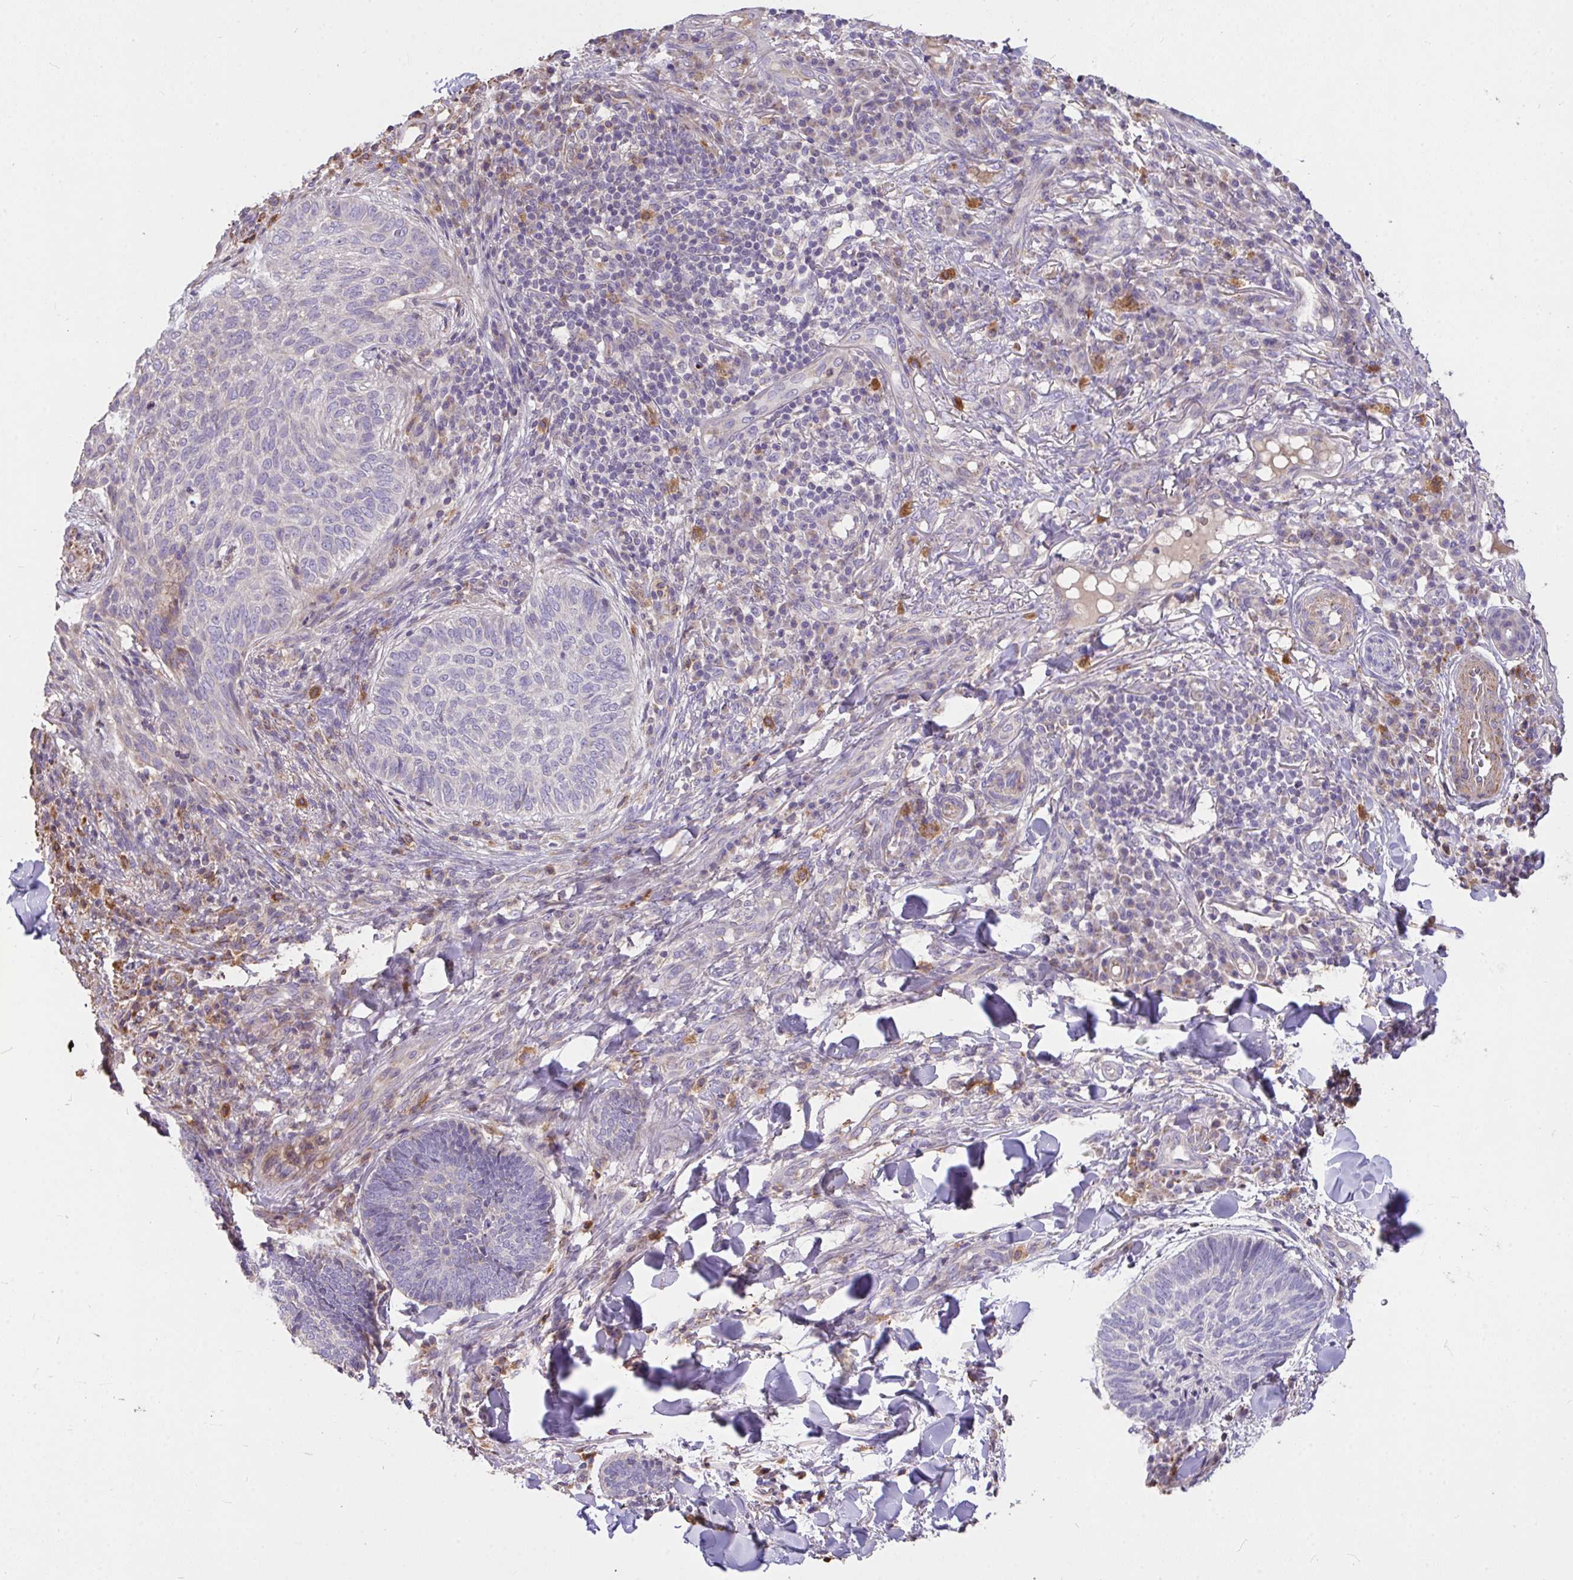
{"staining": {"intensity": "negative", "quantity": "none", "location": "none"}, "tissue": "skin cancer", "cell_type": "Tumor cells", "image_type": "cancer", "snomed": [{"axis": "morphology", "description": "Normal tissue, NOS"}, {"axis": "morphology", "description": "Basal cell carcinoma"}, {"axis": "topography", "description": "Skin"}], "caption": "Tumor cells show no significant protein staining in skin basal cell carcinoma.", "gene": "FCER1A", "patient": {"sex": "male", "age": 50}}